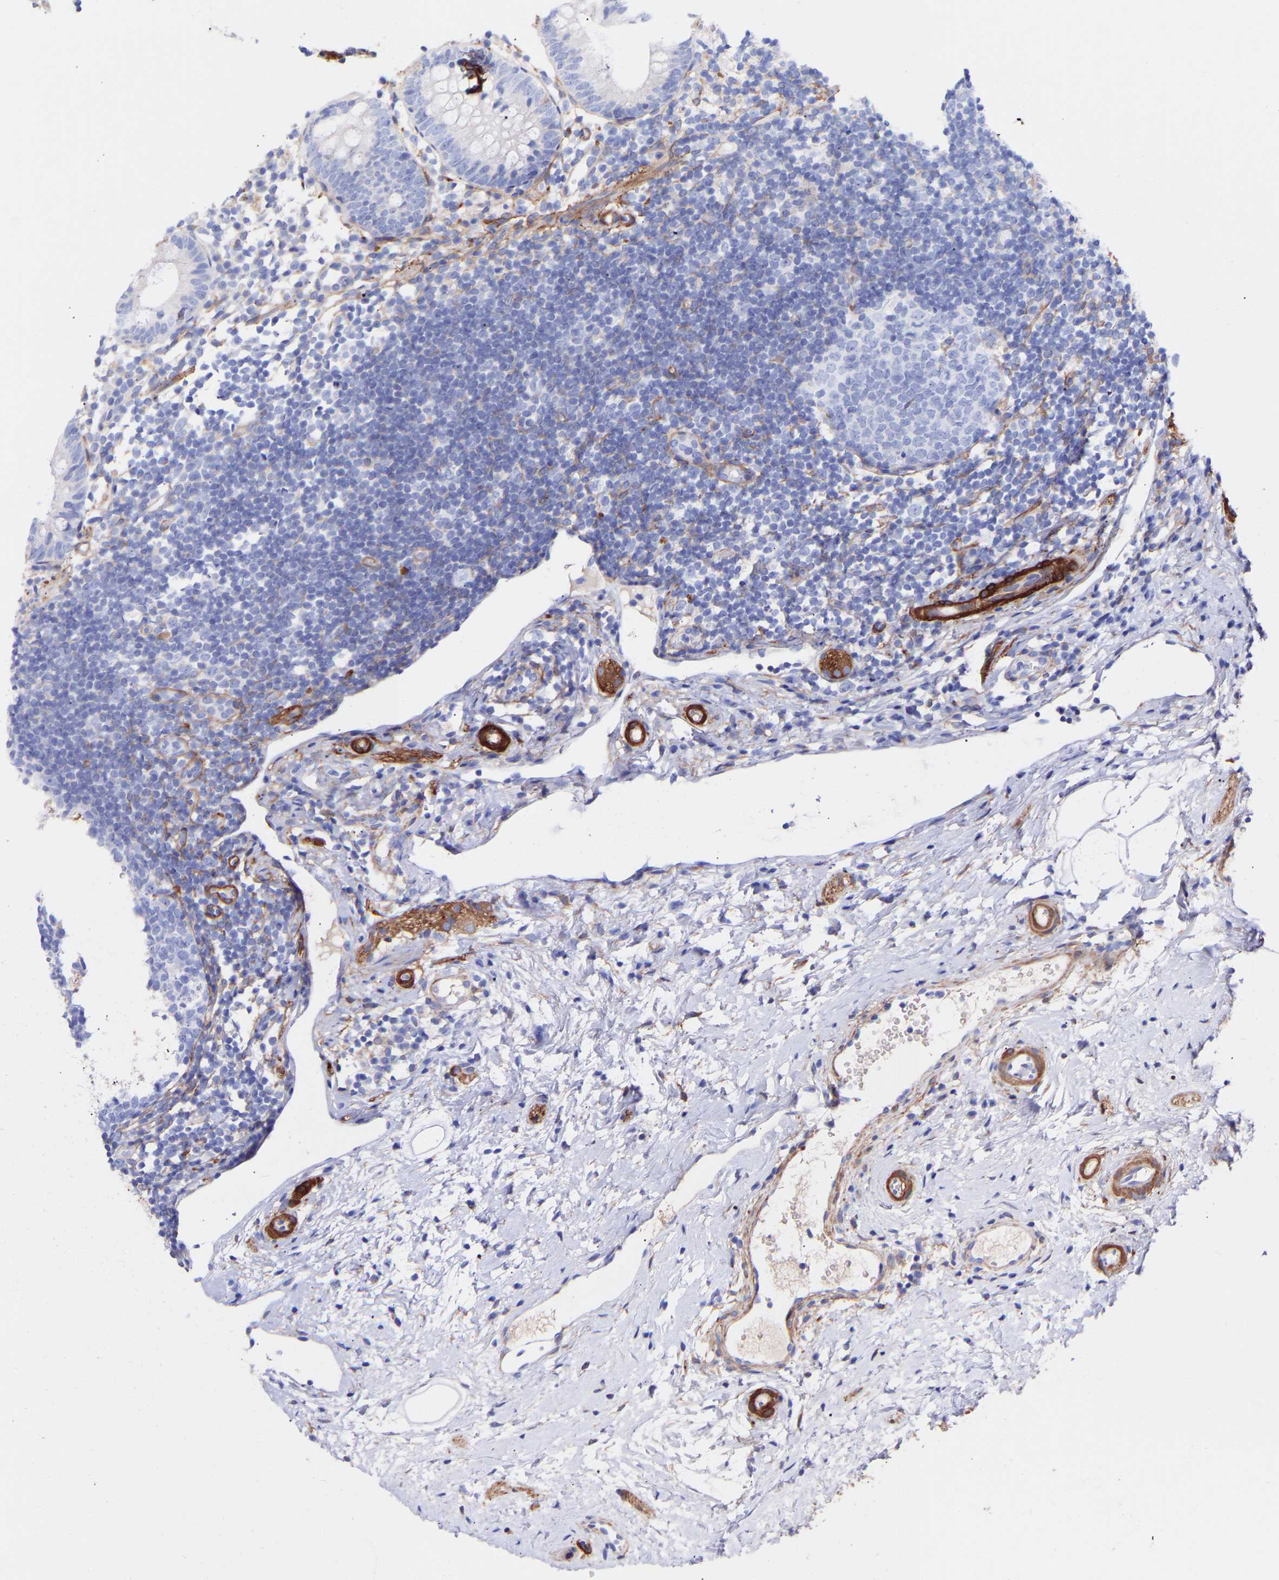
{"staining": {"intensity": "negative", "quantity": "none", "location": "none"}, "tissue": "appendix", "cell_type": "Glandular cells", "image_type": "normal", "snomed": [{"axis": "morphology", "description": "Normal tissue, NOS"}, {"axis": "topography", "description": "Appendix"}], "caption": "This is a photomicrograph of immunohistochemistry (IHC) staining of unremarkable appendix, which shows no staining in glandular cells. (DAB IHC, high magnification).", "gene": "AMPH", "patient": {"sex": "female", "age": 20}}